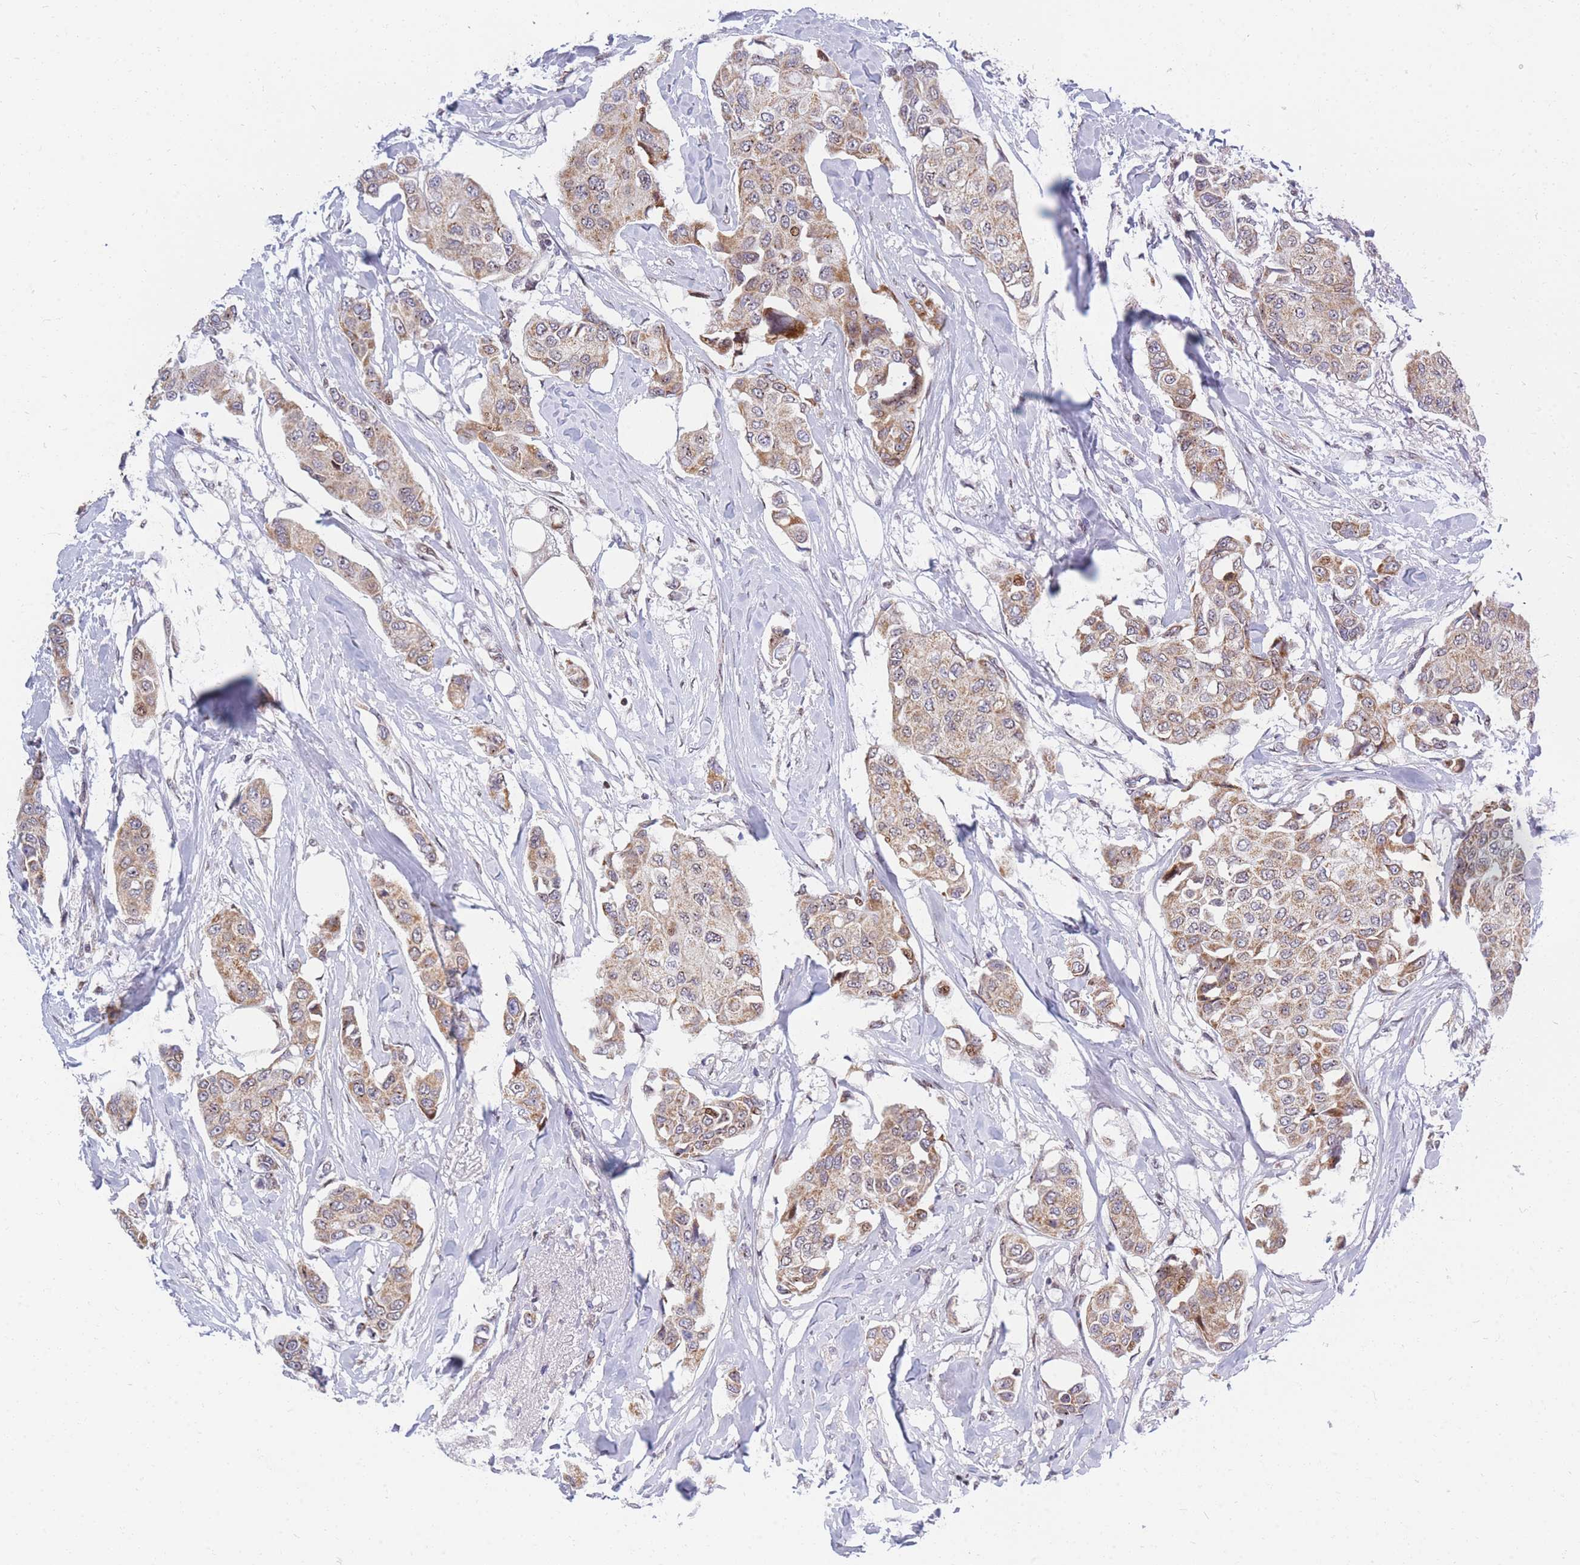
{"staining": {"intensity": "moderate", "quantity": ">75%", "location": "cytoplasmic/membranous"}, "tissue": "breast cancer", "cell_type": "Tumor cells", "image_type": "cancer", "snomed": [{"axis": "morphology", "description": "Duct carcinoma"}, {"axis": "topography", "description": "Breast"}], "caption": "The immunohistochemical stain shows moderate cytoplasmic/membranous staining in tumor cells of breast cancer (invasive ductal carcinoma) tissue.", "gene": "MOB4", "patient": {"sex": "female", "age": 80}}